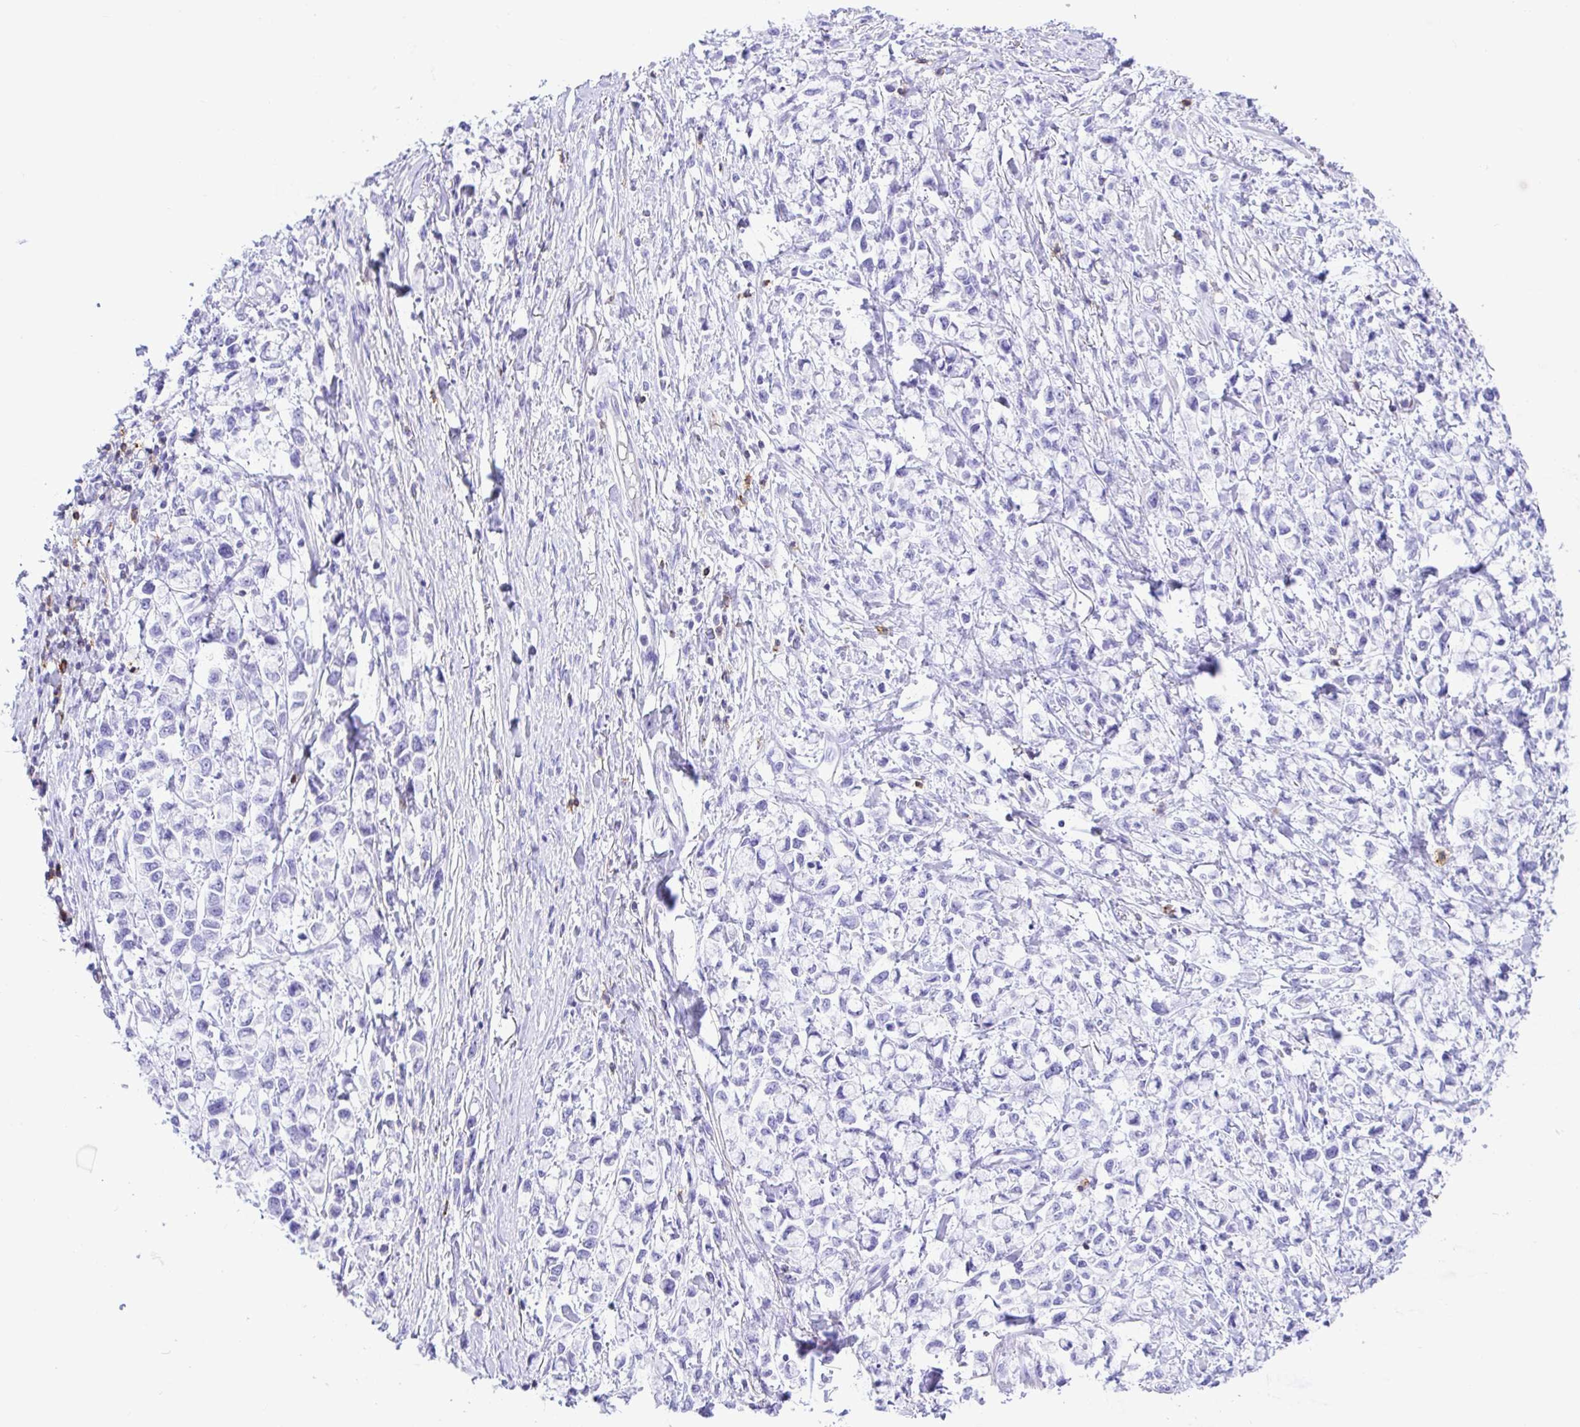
{"staining": {"intensity": "negative", "quantity": "none", "location": "none"}, "tissue": "stomach cancer", "cell_type": "Tumor cells", "image_type": "cancer", "snomed": [{"axis": "morphology", "description": "Adenocarcinoma, NOS"}, {"axis": "topography", "description": "Stomach"}], "caption": "The micrograph reveals no staining of tumor cells in stomach cancer.", "gene": "CD5", "patient": {"sex": "female", "age": 81}}